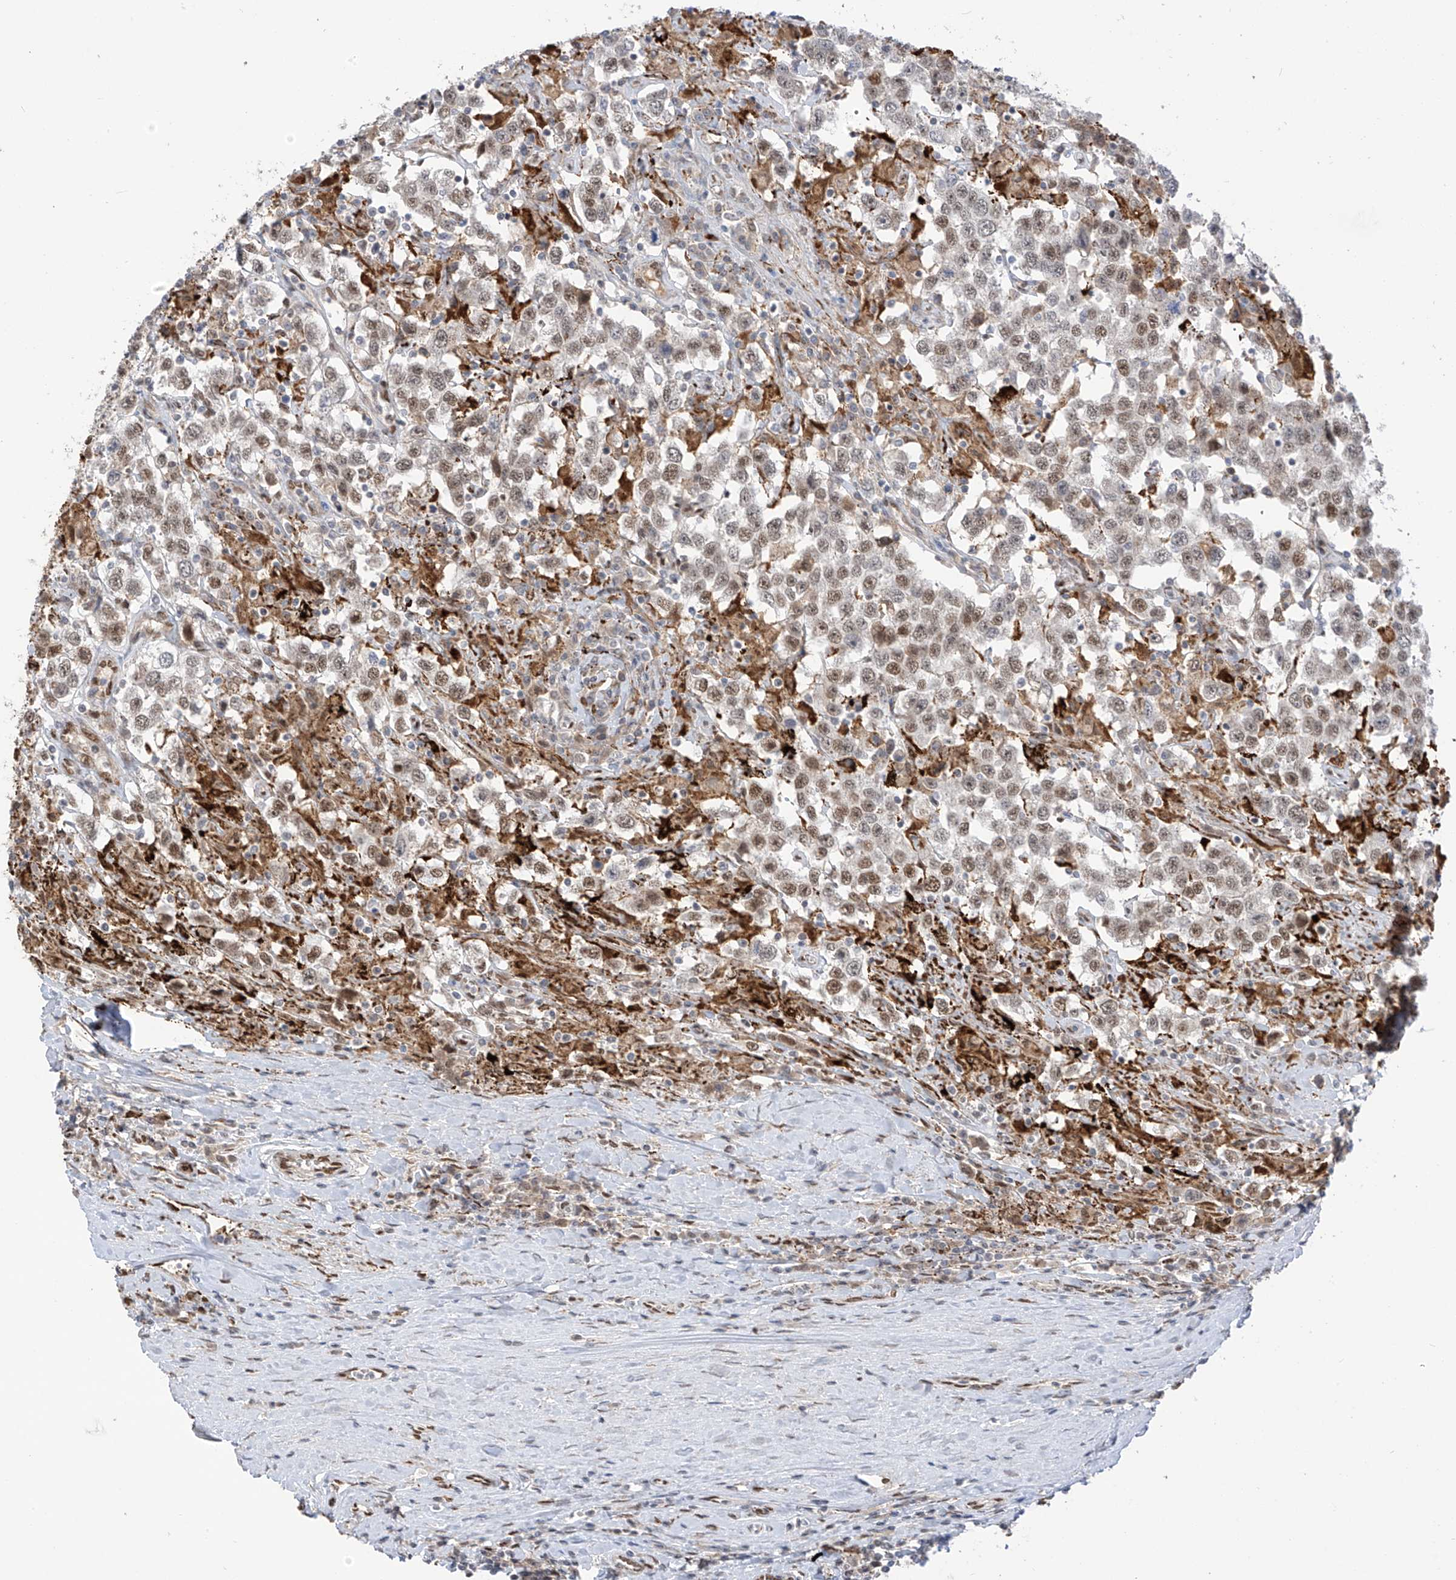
{"staining": {"intensity": "moderate", "quantity": ">75%", "location": "nuclear"}, "tissue": "testis cancer", "cell_type": "Tumor cells", "image_type": "cancer", "snomed": [{"axis": "morphology", "description": "Seminoma, NOS"}, {"axis": "topography", "description": "Testis"}], "caption": "This is an image of immunohistochemistry (IHC) staining of seminoma (testis), which shows moderate positivity in the nuclear of tumor cells.", "gene": "PM20D2", "patient": {"sex": "male", "age": 41}}